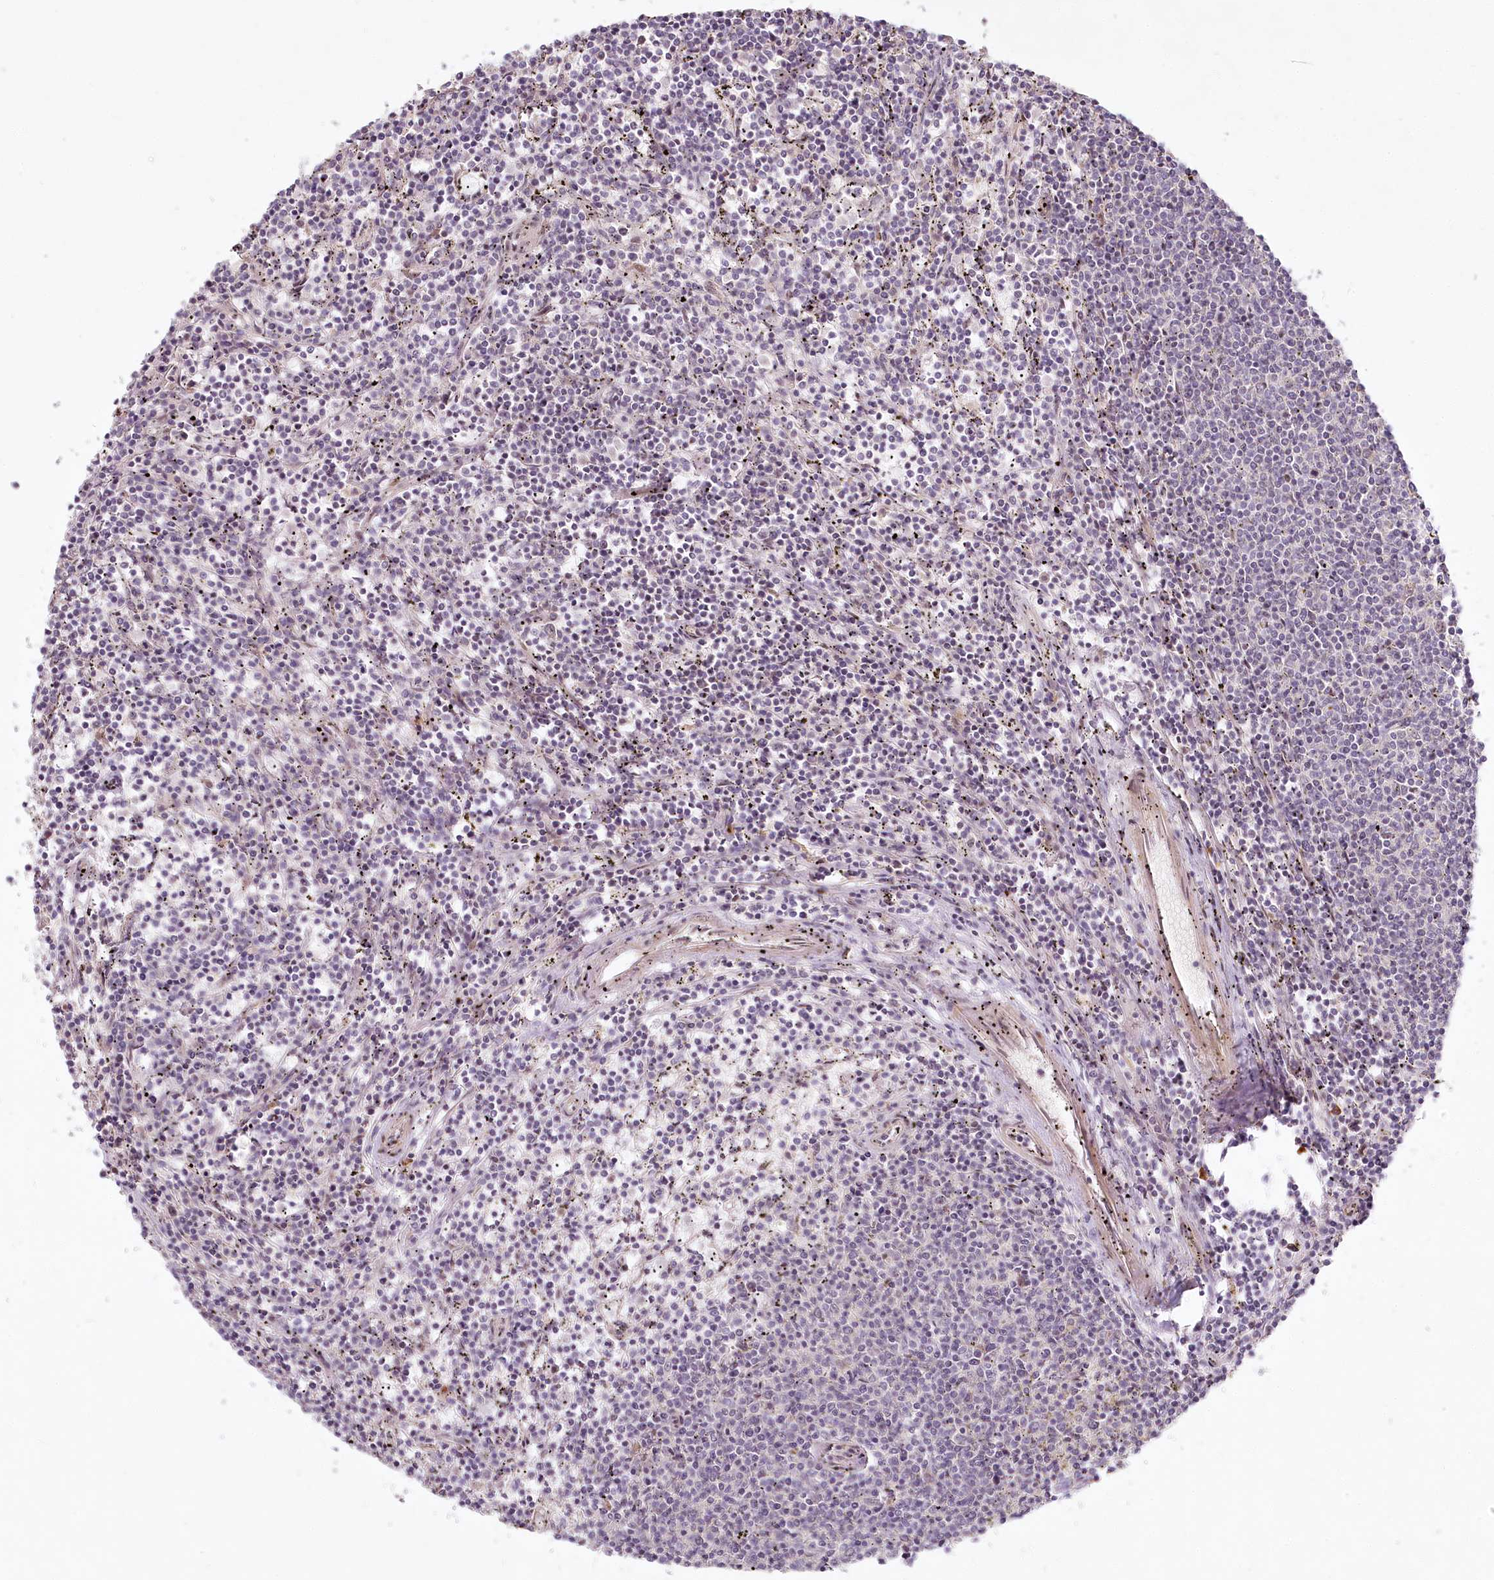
{"staining": {"intensity": "negative", "quantity": "none", "location": "none"}, "tissue": "lymphoma", "cell_type": "Tumor cells", "image_type": "cancer", "snomed": [{"axis": "morphology", "description": "Malignant lymphoma, non-Hodgkin's type, Low grade"}, {"axis": "topography", "description": "Spleen"}], "caption": "IHC of human malignant lymphoma, non-Hodgkin's type (low-grade) displays no expression in tumor cells.", "gene": "EXOSC7", "patient": {"sex": "female", "age": 50}}